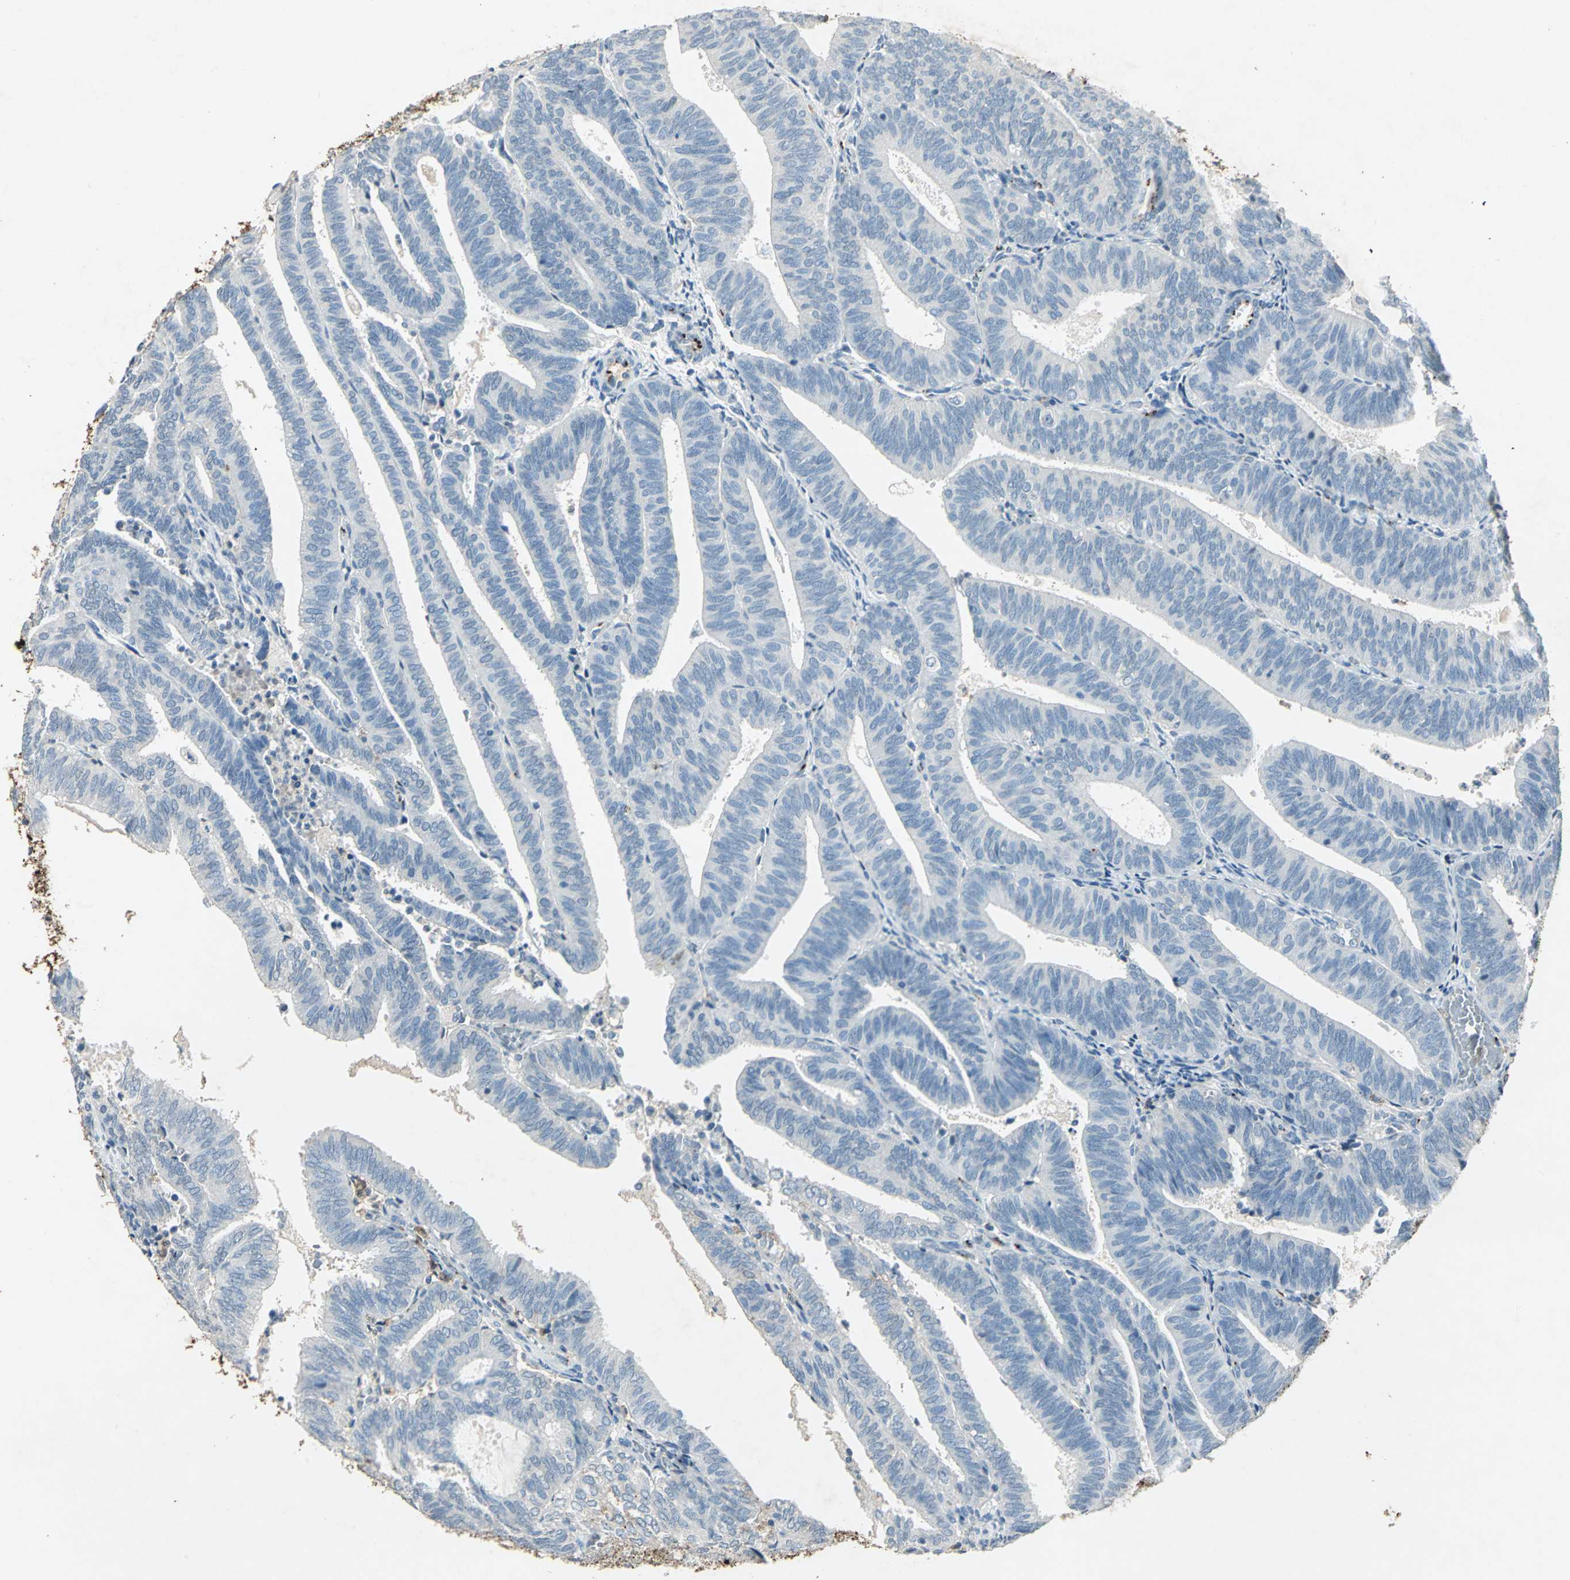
{"staining": {"intensity": "negative", "quantity": "none", "location": "none"}, "tissue": "endometrial cancer", "cell_type": "Tumor cells", "image_type": "cancer", "snomed": [{"axis": "morphology", "description": "Adenocarcinoma, NOS"}, {"axis": "topography", "description": "Uterus"}], "caption": "Human endometrial cancer (adenocarcinoma) stained for a protein using immunohistochemistry (IHC) demonstrates no positivity in tumor cells.", "gene": "CAMK2B", "patient": {"sex": "female", "age": 60}}